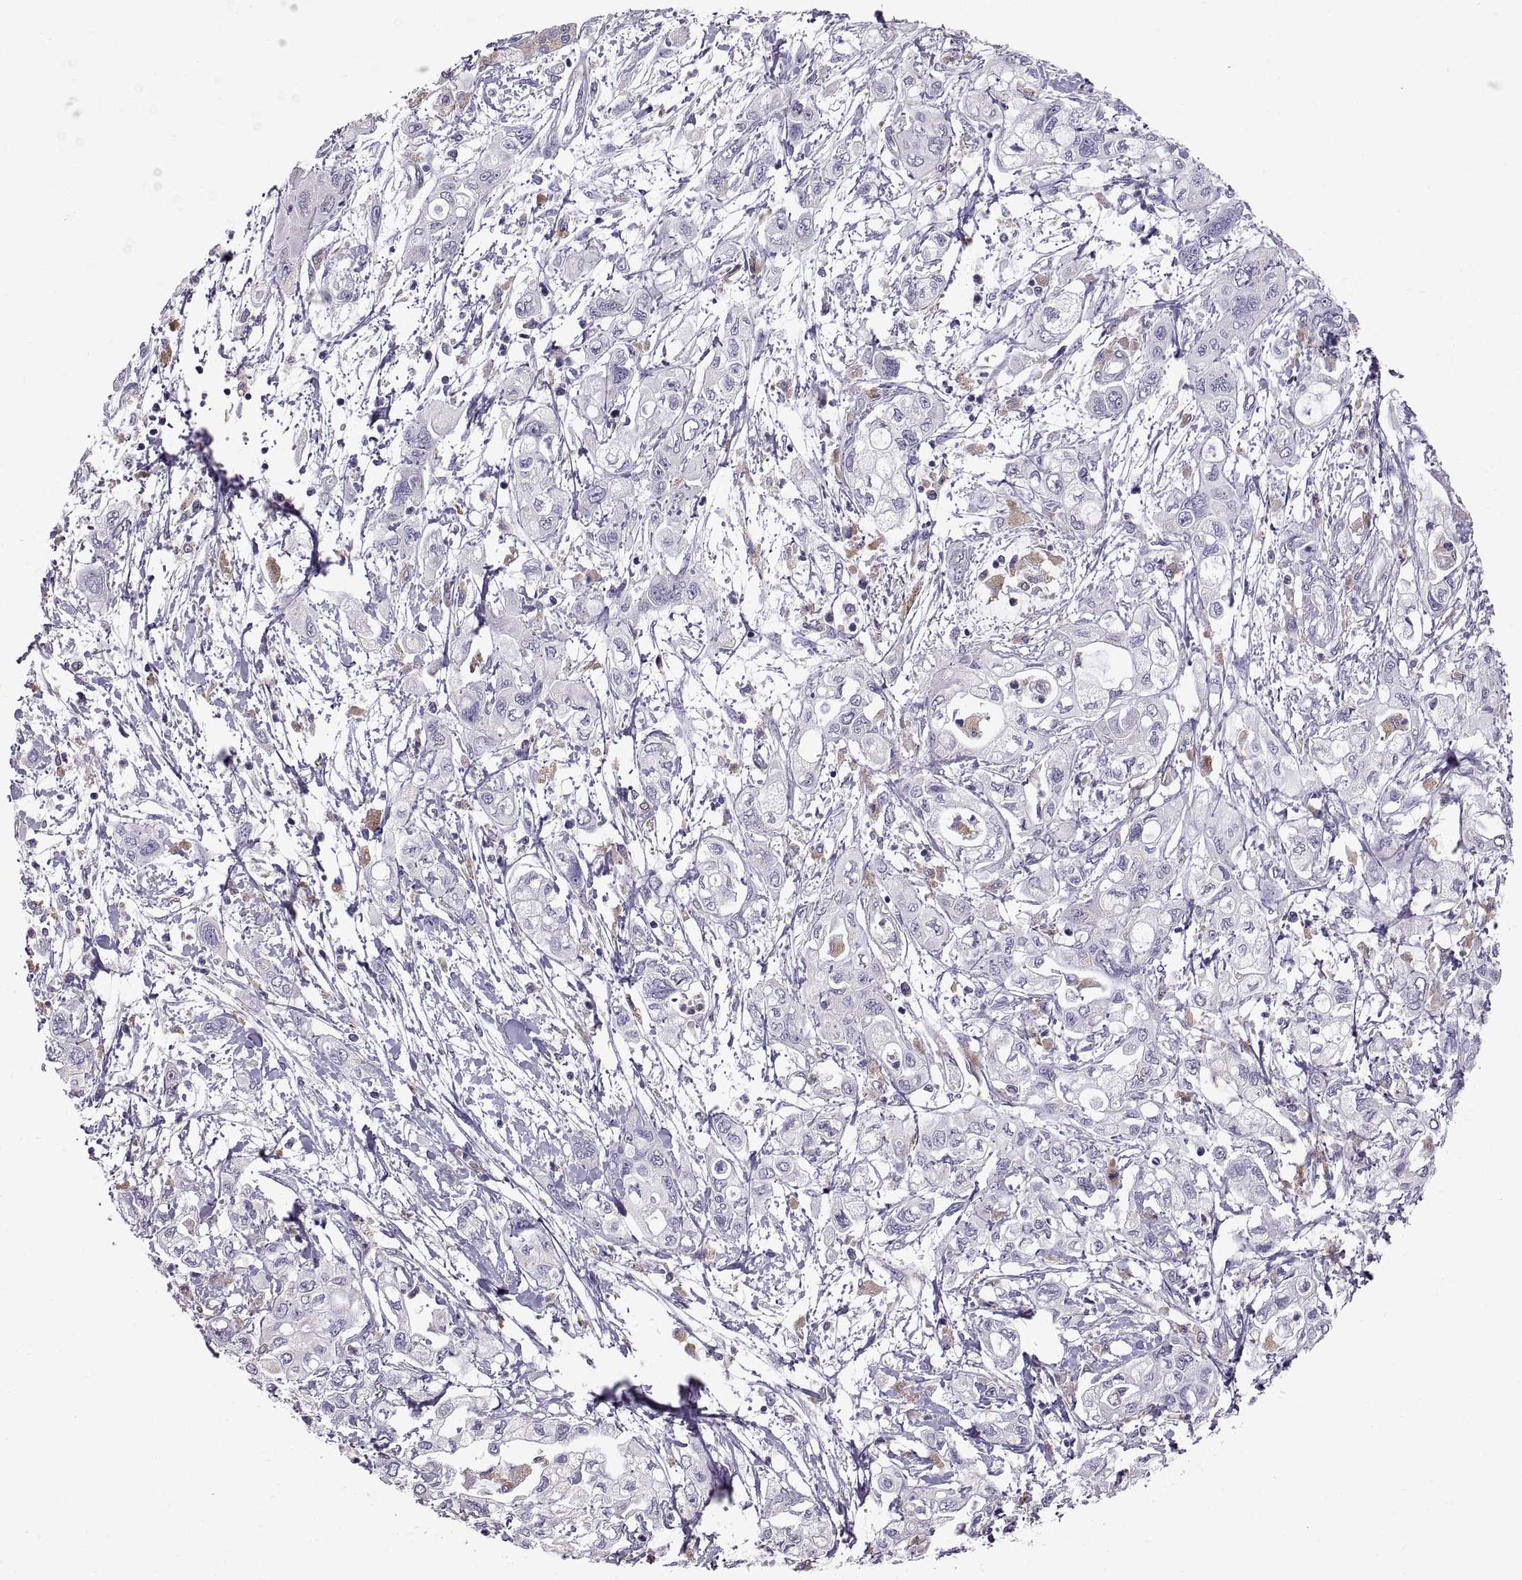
{"staining": {"intensity": "negative", "quantity": "none", "location": "none"}, "tissue": "pancreatic cancer", "cell_type": "Tumor cells", "image_type": "cancer", "snomed": [{"axis": "morphology", "description": "Adenocarcinoma, NOS"}, {"axis": "topography", "description": "Pancreas"}], "caption": "Histopathology image shows no significant protein positivity in tumor cells of adenocarcinoma (pancreatic).", "gene": "ARSL", "patient": {"sex": "male", "age": 54}}